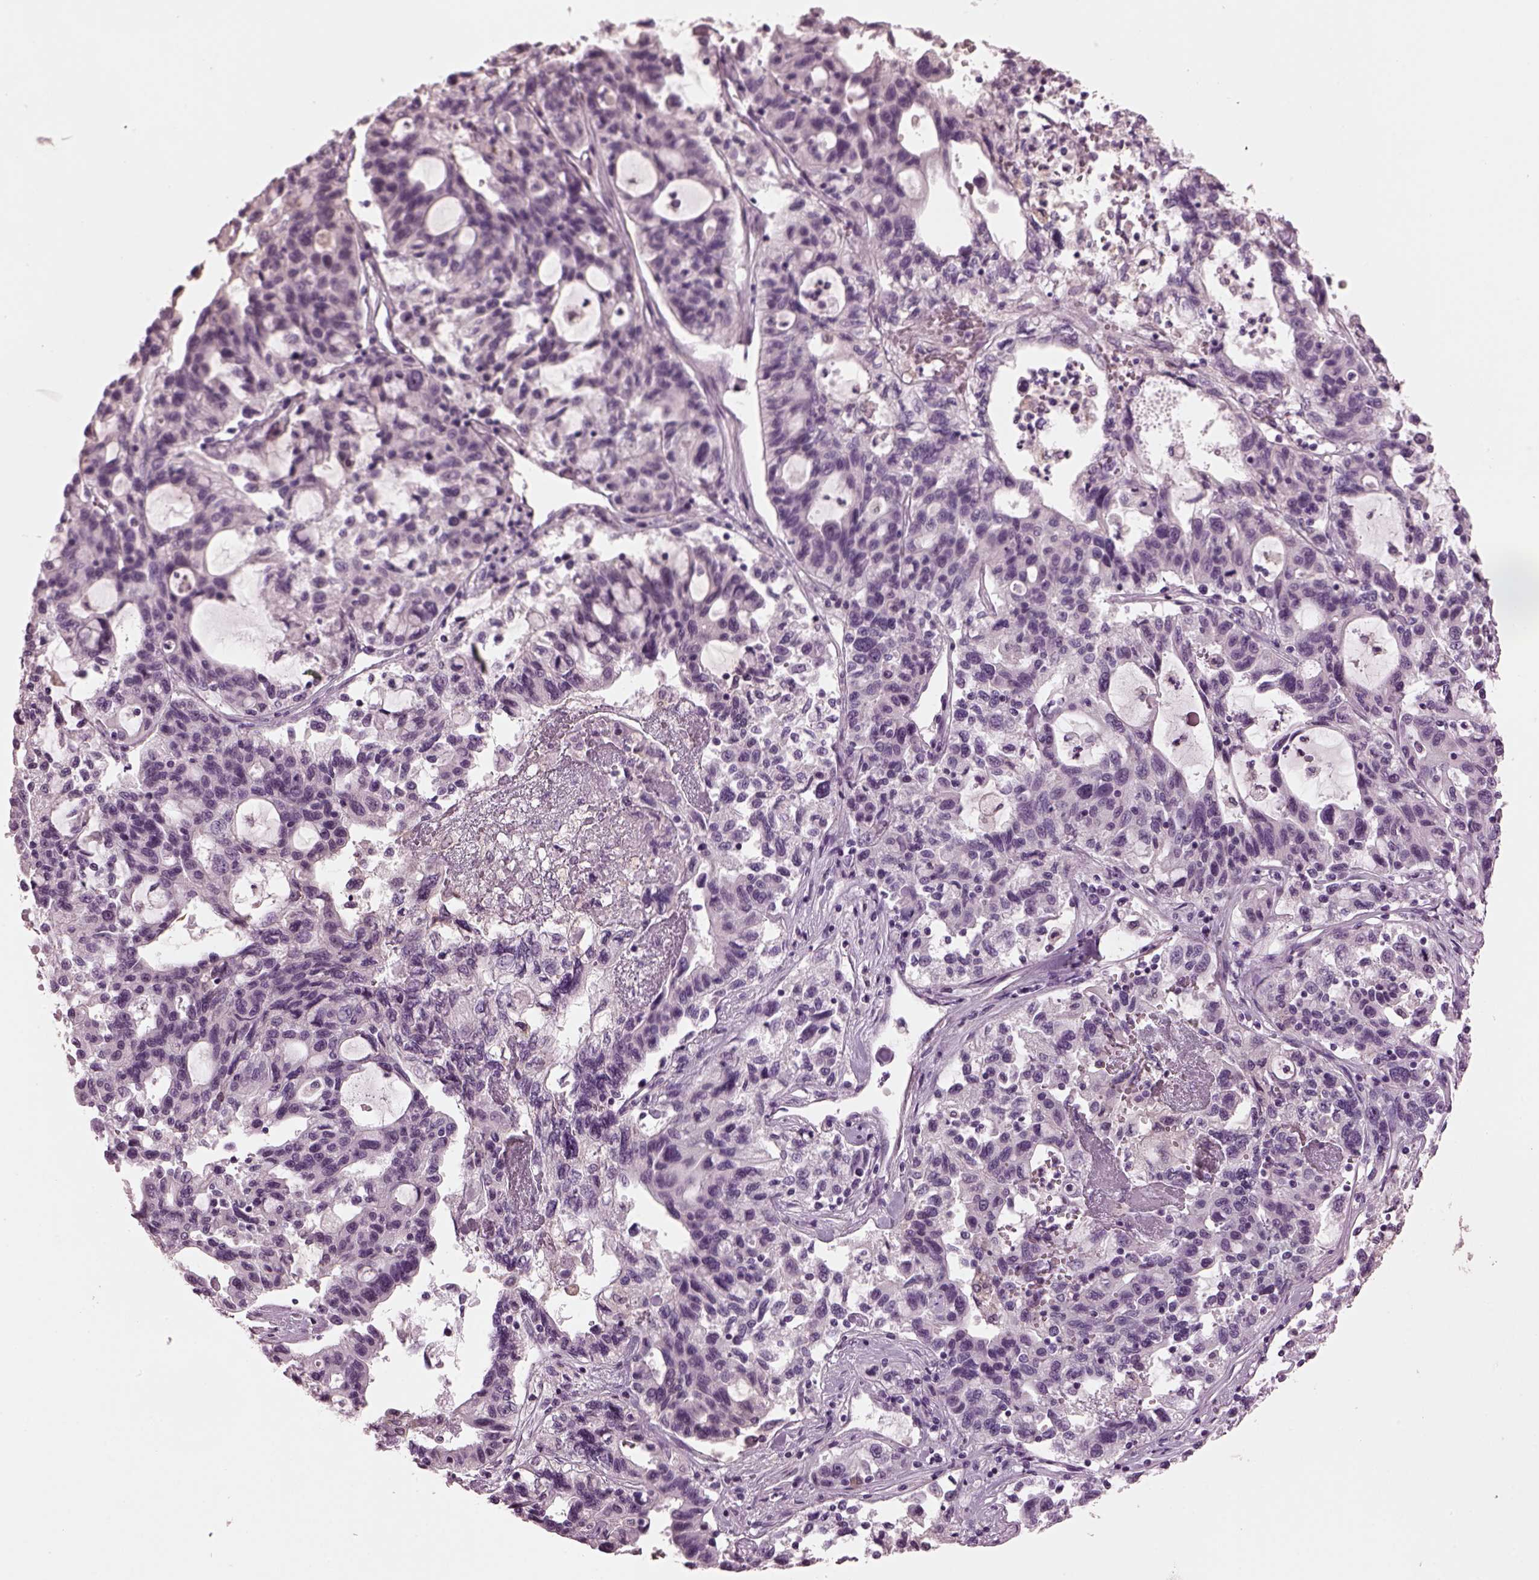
{"staining": {"intensity": "negative", "quantity": "none", "location": "none"}, "tissue": "liver cancer", "cell_type": "Tumor cells", "image_type": "cancer", "snomed": [{"axis": "morphology", "description": "Adenocarcinoma, NOS"}, {"axis": "morphology", "description": "Cholangiocarcinoma"}, {"axis": "topography", "description": "Liver"}], "caption": "Liver cancer was stained to show a protein in brown. There is no significant staining in tumor cells.", "gene": "SLC6A17", "patient": {"sex": "male", "age": 64}}